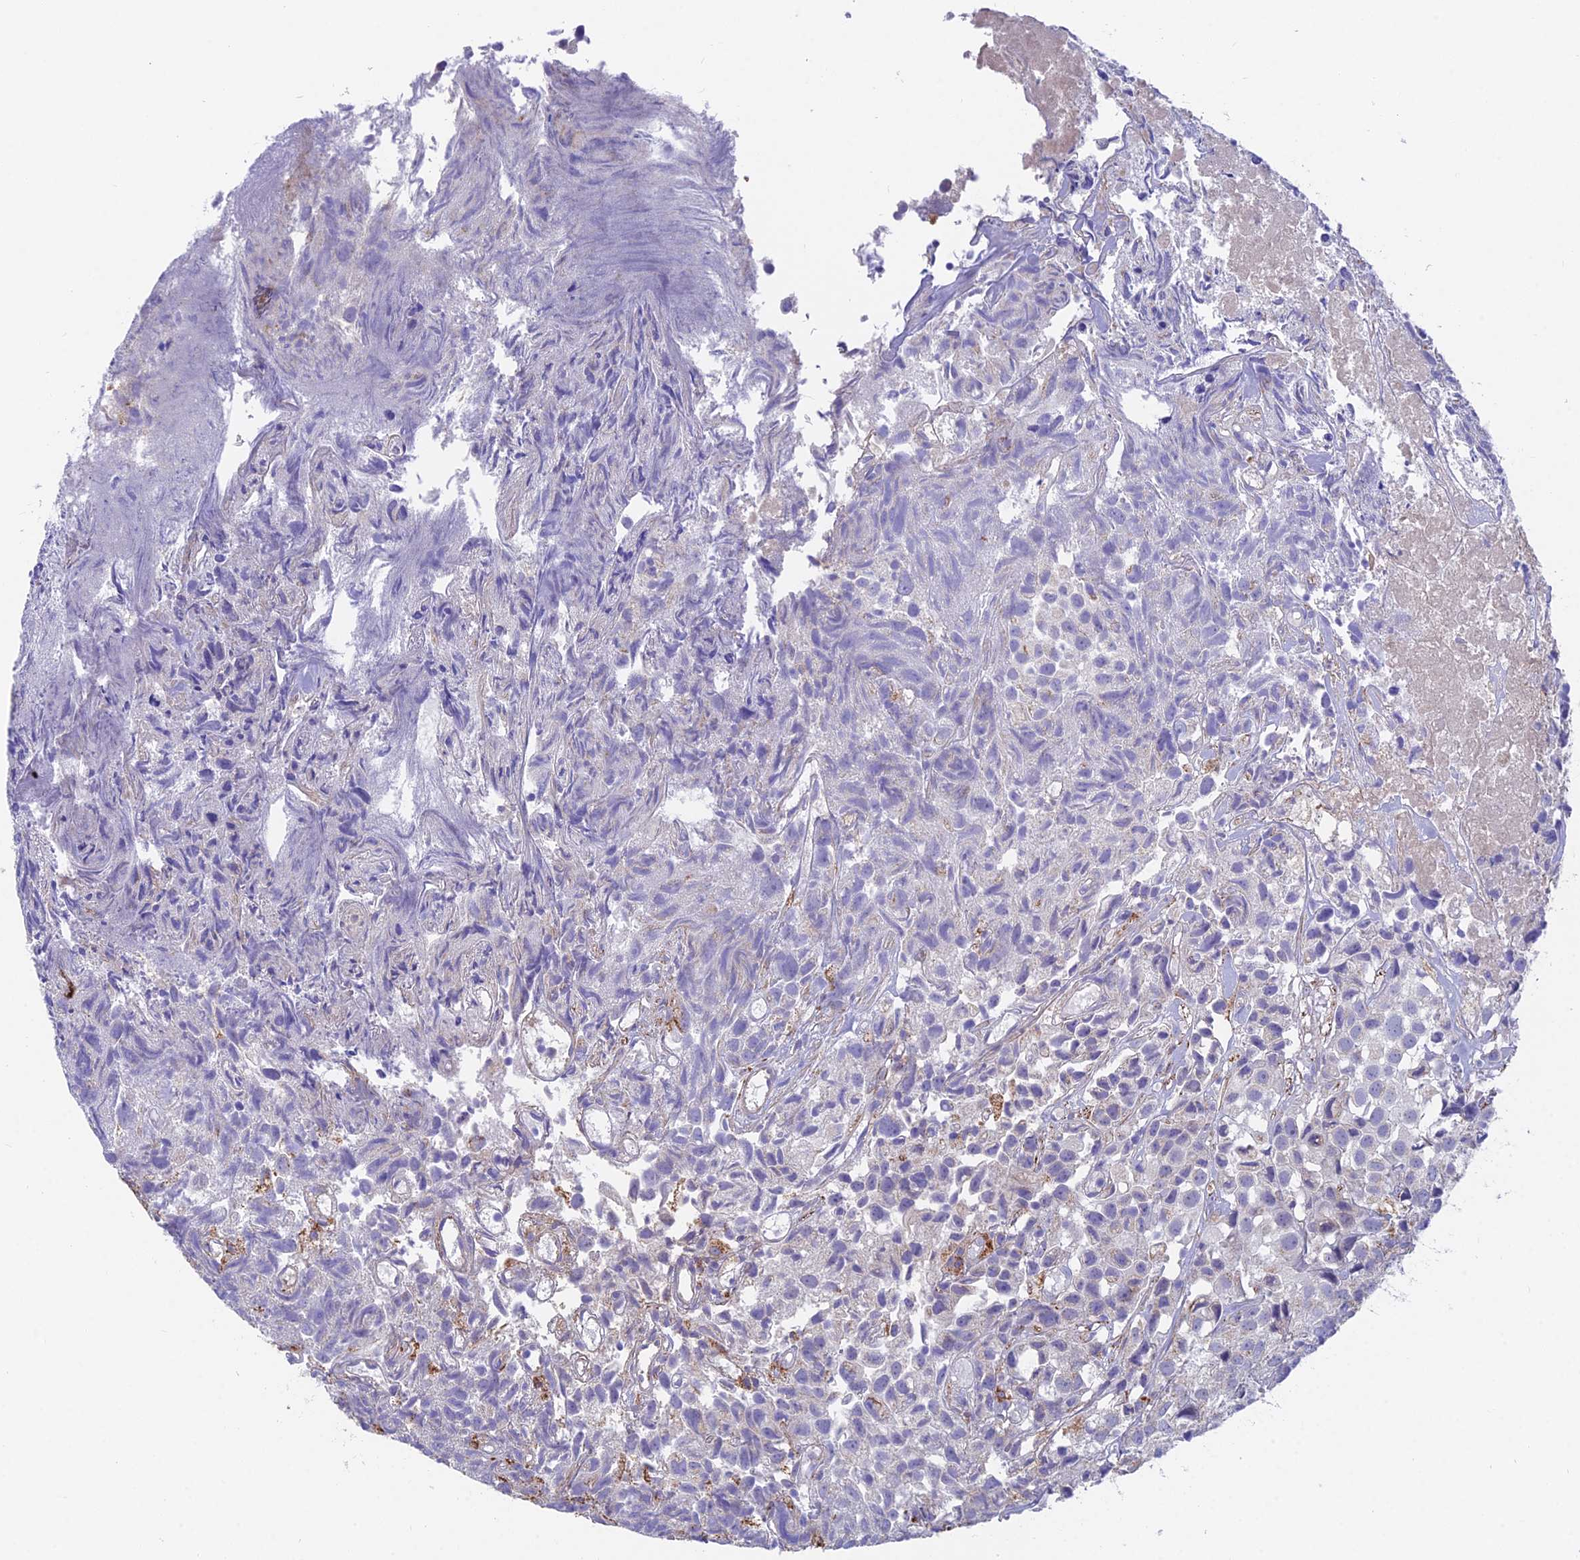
{"staining": {"intensity": "negative", "quantity": "none", "location": "none"}, "tissue": "urothelial cancer", "cell_type": "Tumor cells", "image_type": "cancer", "snomed": [{"axis": "morphology", "description": "Urothelial carcinoma, High grade"}, {"axis": "topography", "description": "Urinary bladder"}], "caption": "Immunohistochemistry micrograph of neoplastic tissue: urothelial carcinoma (high-grade) stained with DAB (3,3'-diaminobenzidine) exhibits no significant protein expression in tumor cells.", "gene": "TIGD6", "patient": {"sex": "female", "age": 75}}